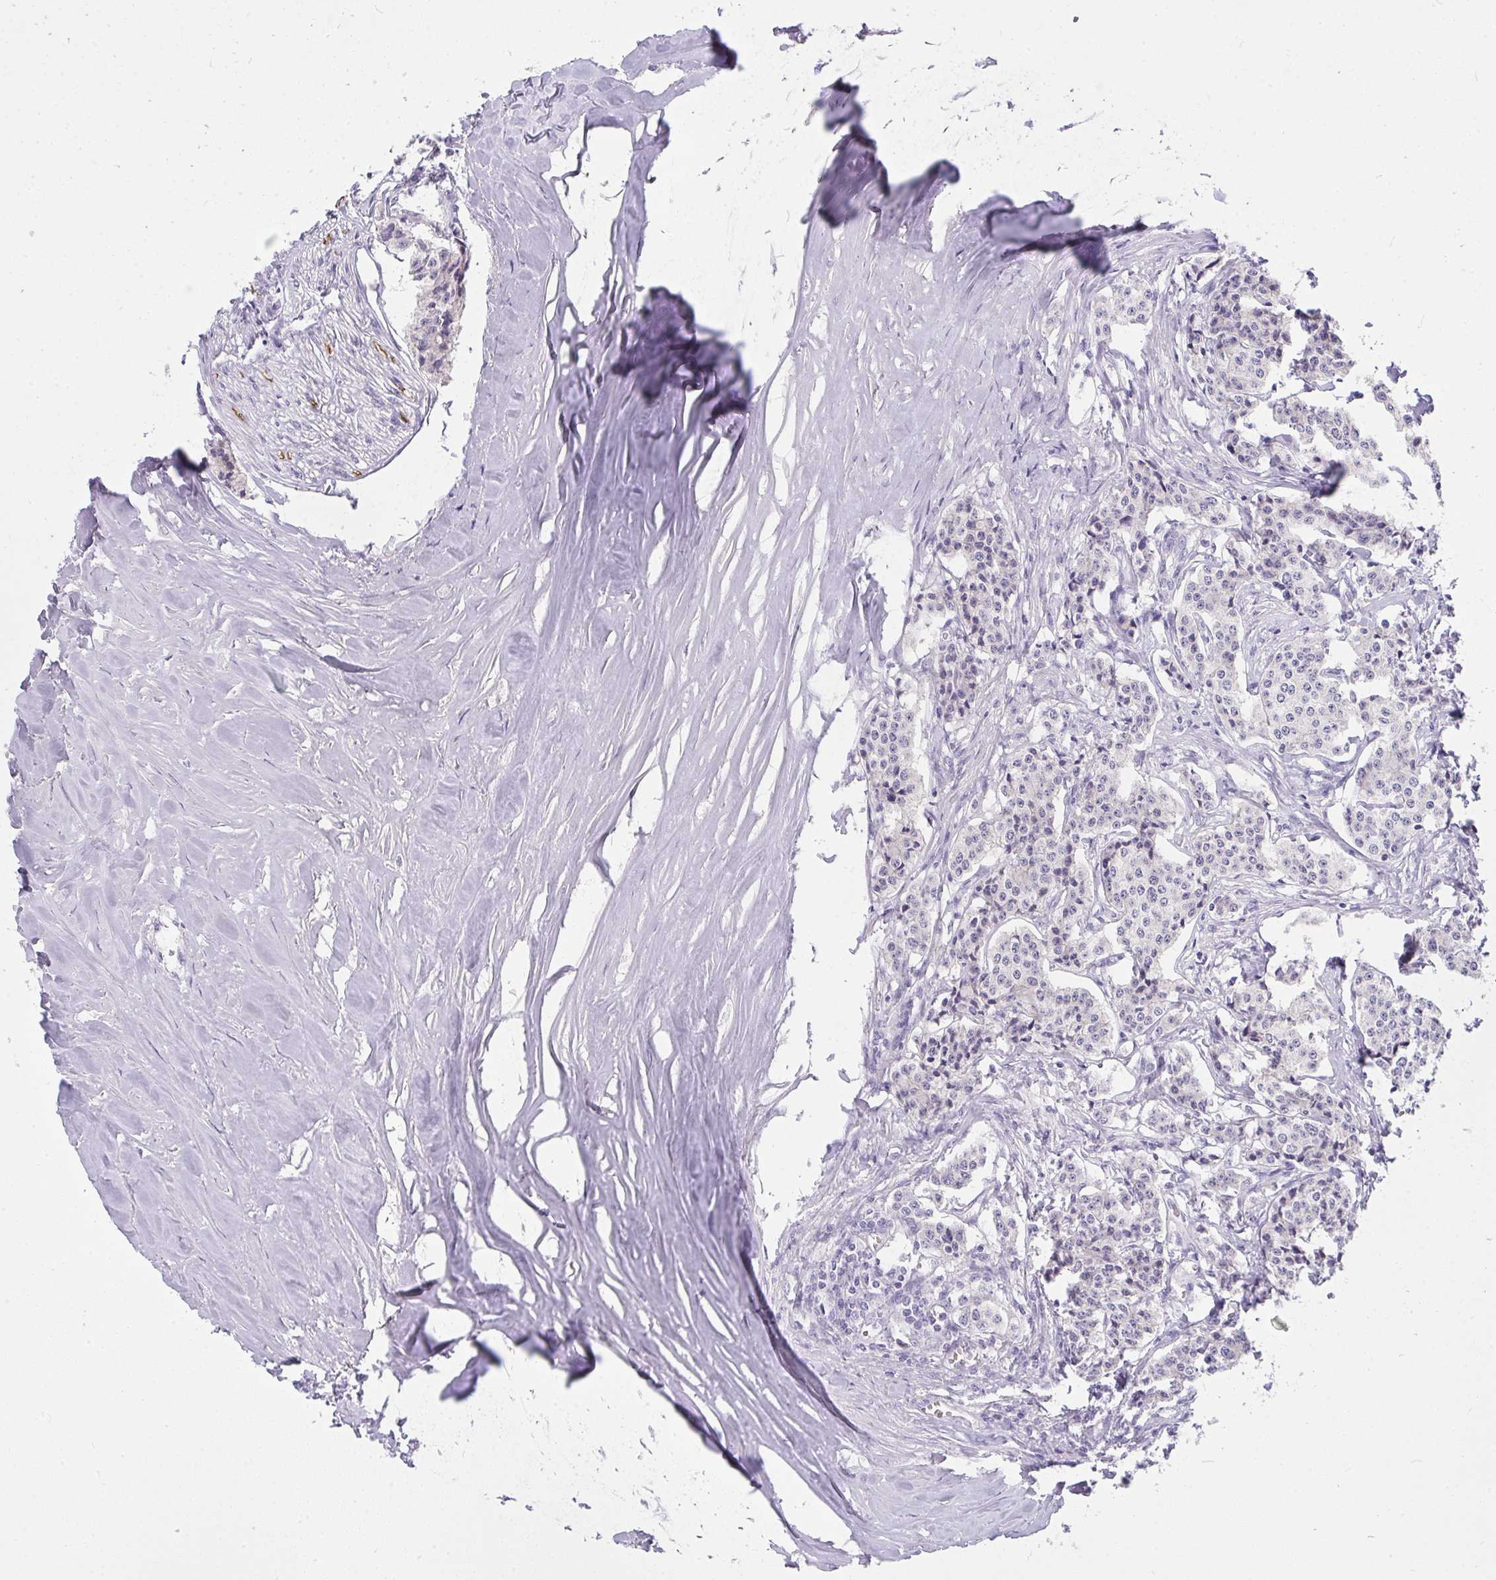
{"staining": {"intensity": "negative", "quantity": "none", "location": "none"}, "tissue": "carcinoid", "cell_type": "Tumor cells", "image_type": "cancer", "snomed": [{"axis": "morphology", "description": "Carcinoid, malignant, NOS"}, {"axis": "topography", "description": "Small intestine"}], "caption": "Immunohistochemical staining of human carcinoid demonstrates no significant expression in tumor cells.", "gene": "VGLL3", "patient": {"sex": "female", "age": 64}}